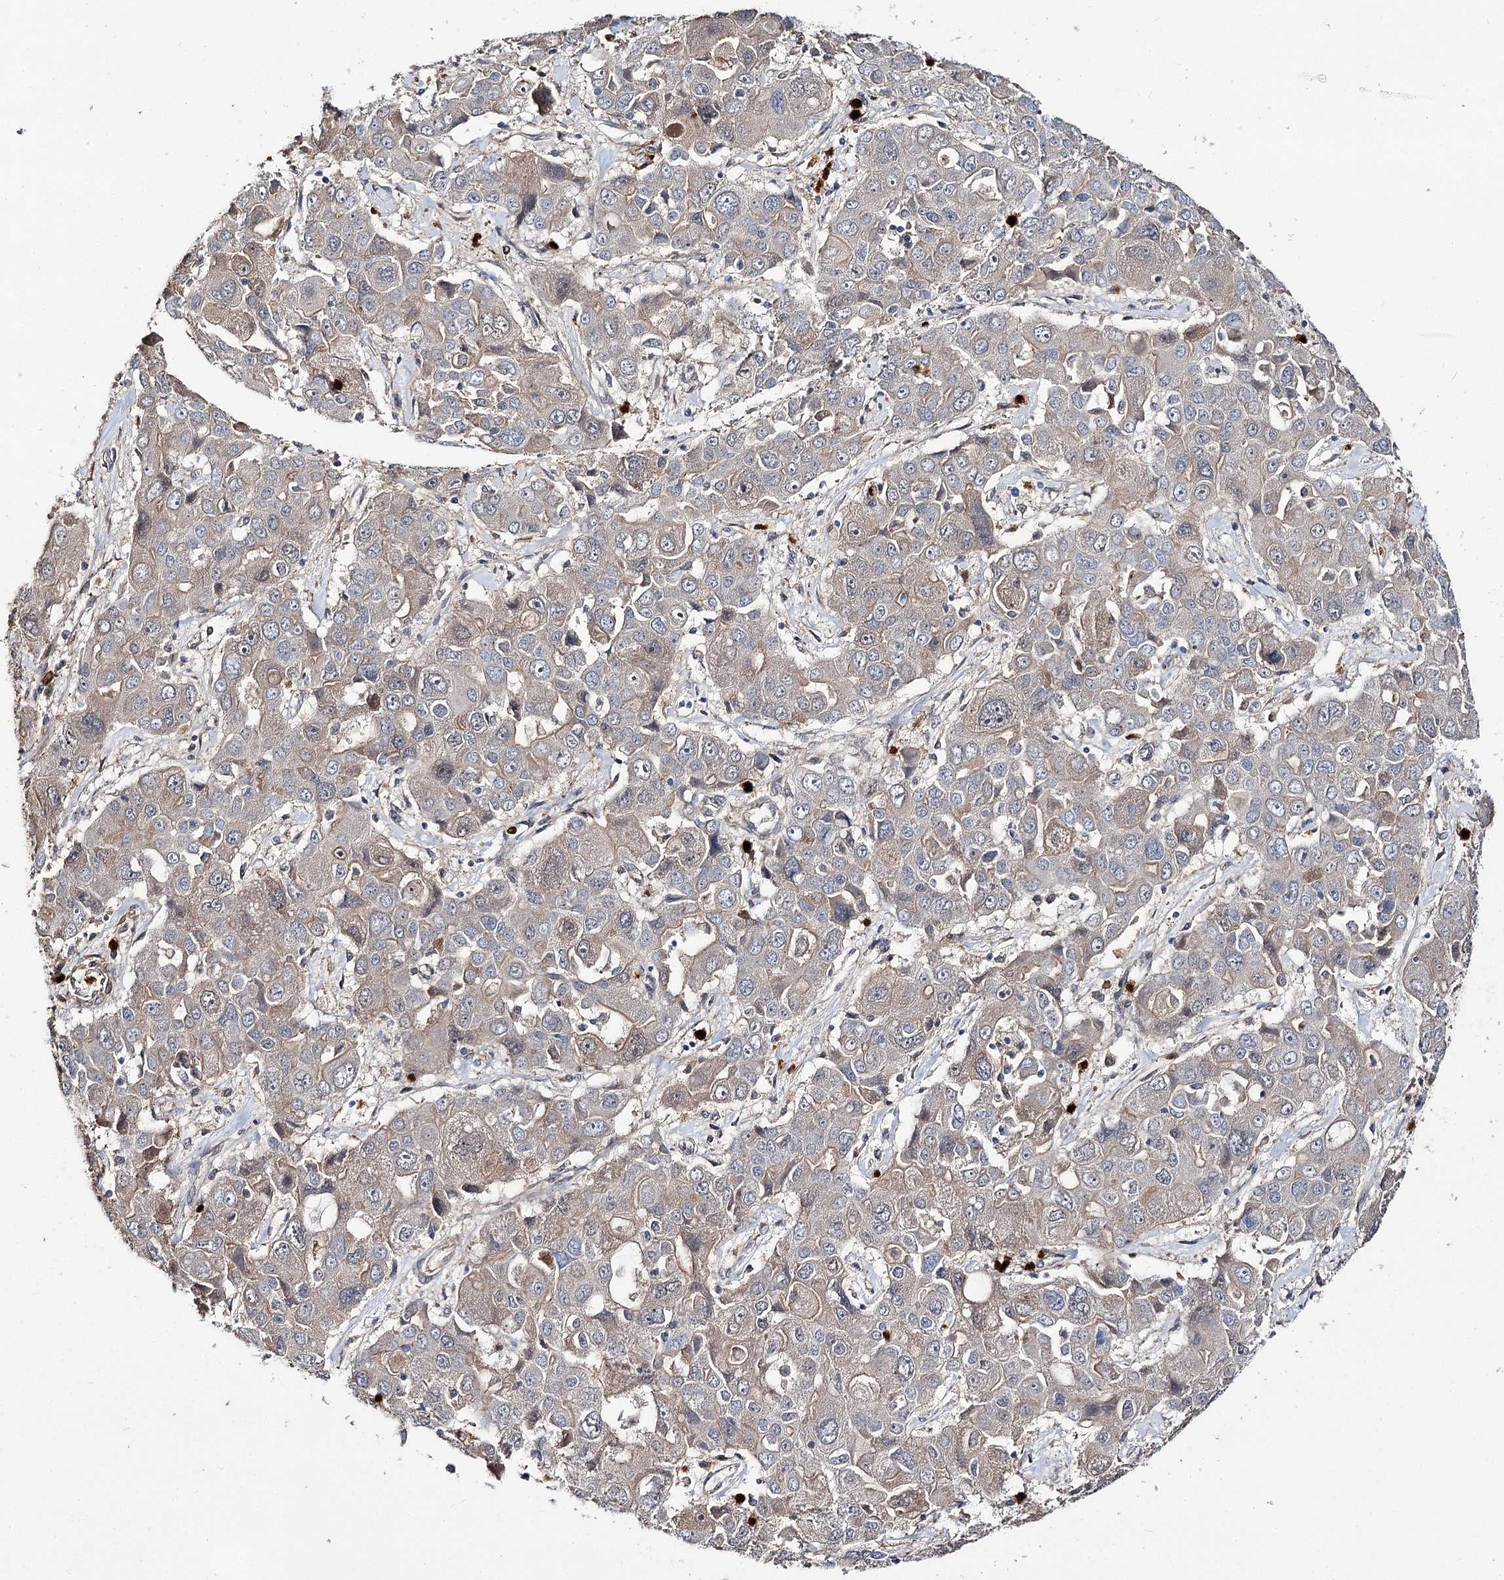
{"staining": {"intensity": "weak", "quantity": "<25%", "location": "cytoplasmic/membranous"}, "tissue": "liver cancer", "cell_type": "Tumor cells", "image_type": "cancer", "snomed": [{"axis": "morphology", "description": "Cholangiocarcinoma"}, {"axis": "topography", "description": "Liver"}], "caption": "A high-resolution photomicrograph shows immunohistochemistry staining of liver cancer, which shows no significant staining in tumor cells. (Immunohistochemistry, brightfield microscopy, high magnification).", "gene": "MINDY3", "patient": {"sex": "male", "age": 67}}